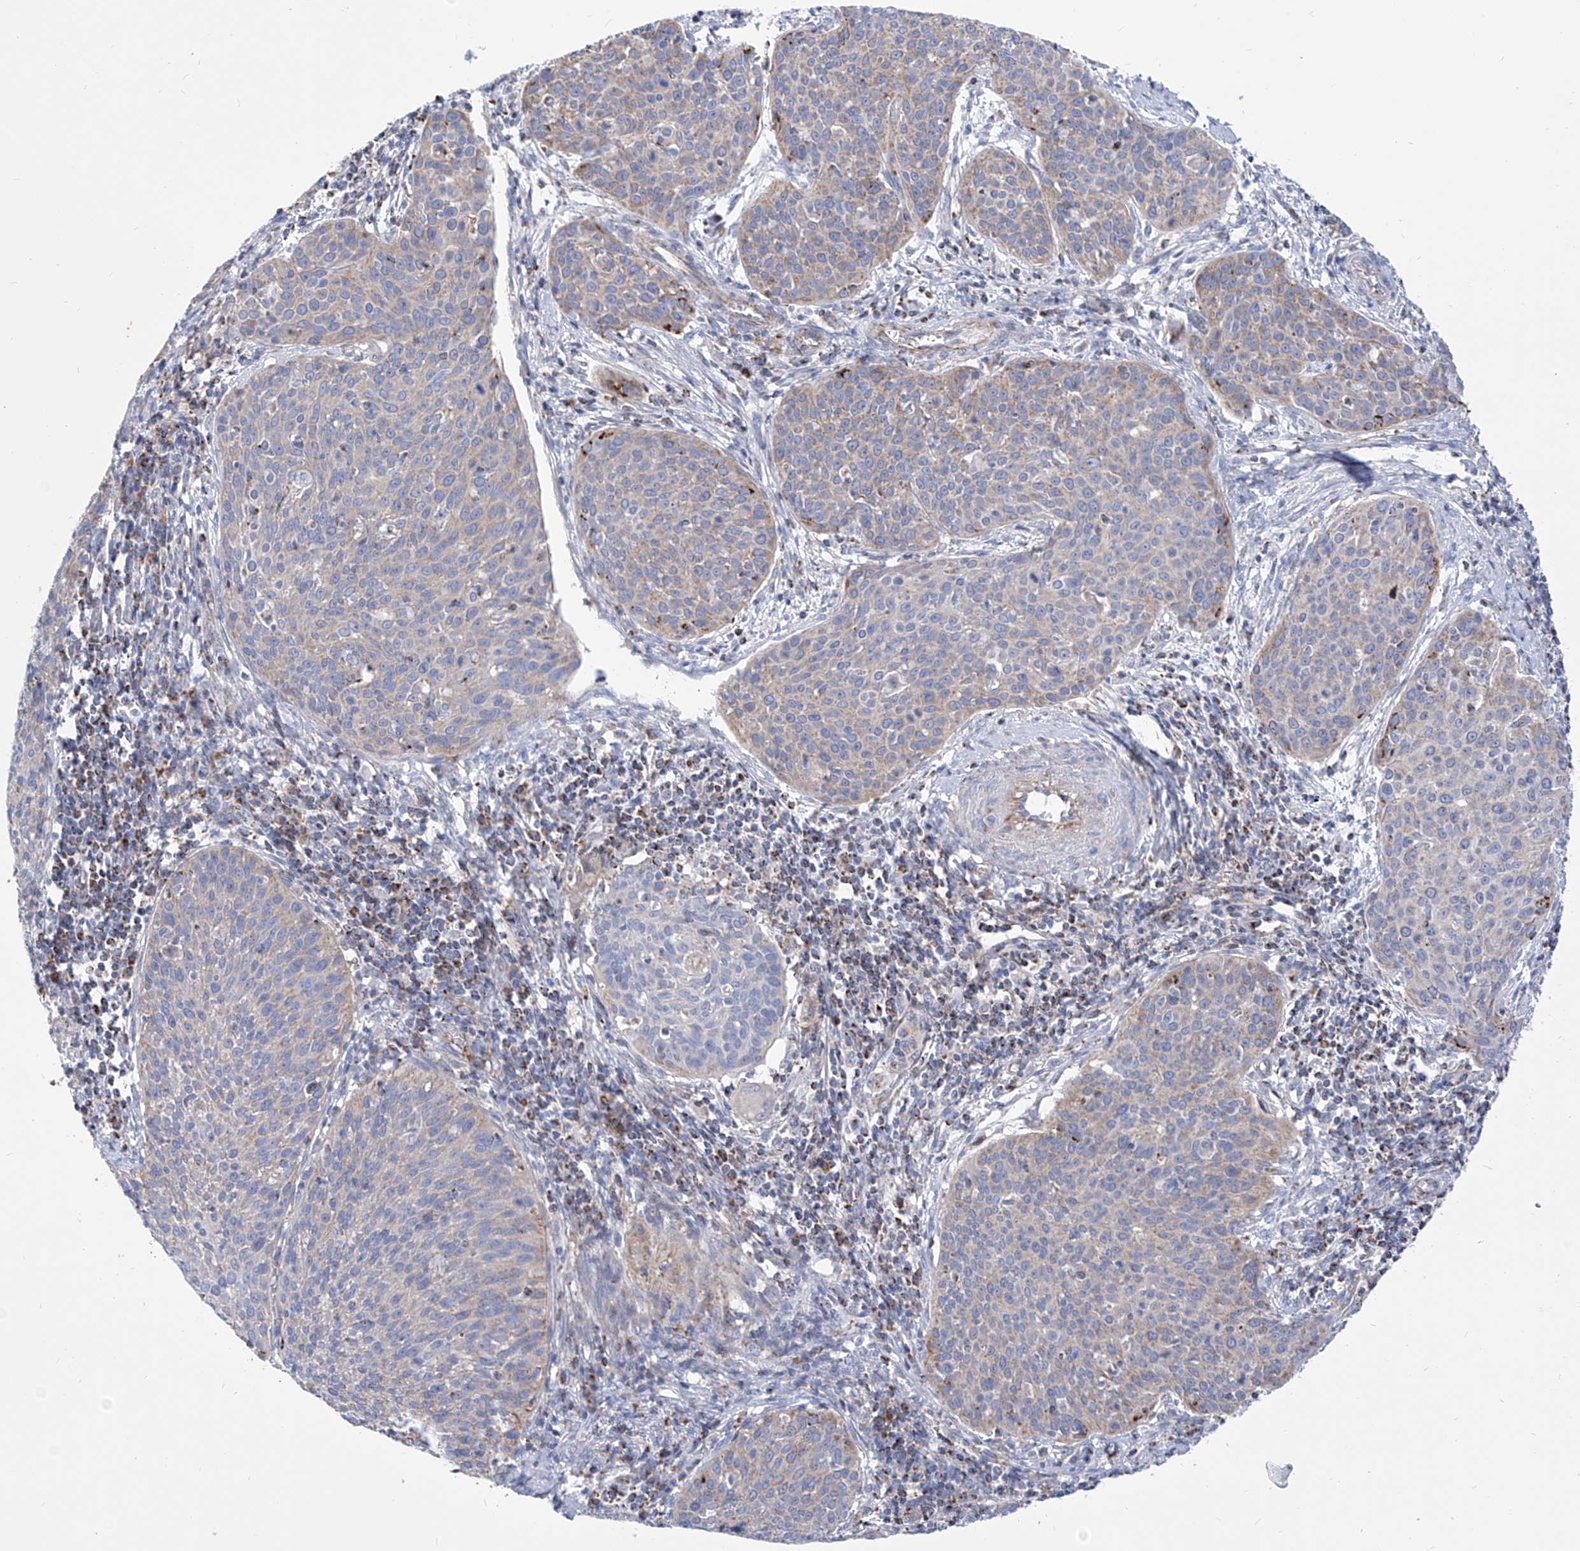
{"staining": {"intensity": "weak", "quantity": "25%-75%", "location": "cytoplasmic/membranous"}, "tissue": "cervical cancer", "cell_type": "Tumor cells", "image_type": "cancer", "snomed": [{"axis": "morphology", "description": "Squamous cell carcinoma, NOS"}, {"axis": "topography", "description": "Cervix"}], "caption": "About 25%-75% of tumor cells in human cervical squamous cell carcinoma reveal weak cytoplasmic/membranous protein staining as visualized by brown immunohistochemical staining.", "gene": "SRBD1", "patient": {"sex": "female", "age": 38}}